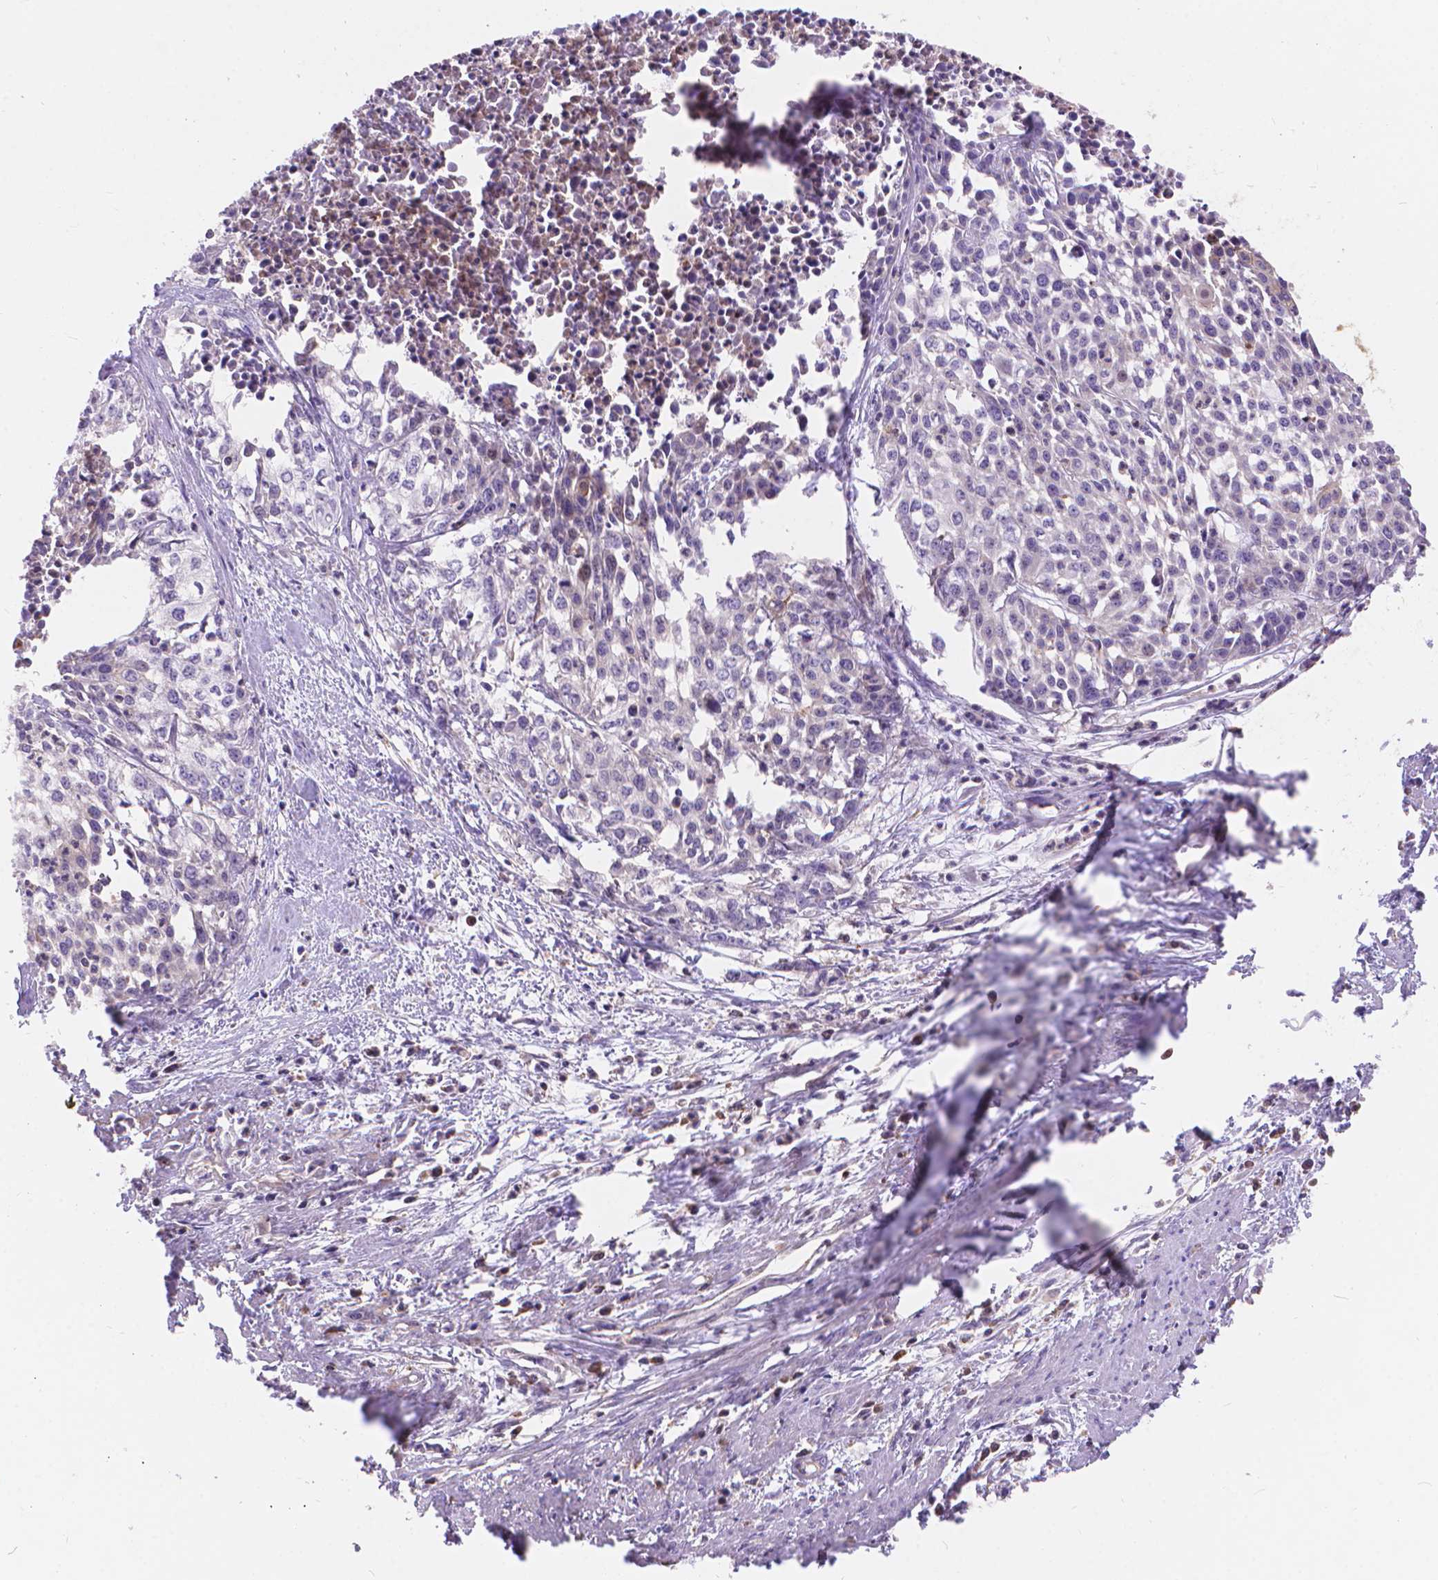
{"staining": {"intensity": "negative", "quantity": "none", "location": "none"}, "tissue": "cervical cancer", "cell_type": "Tumor cells", "image_type": "cancer", "snomed": [{"axis": "morphology", "description": "Squamous cell carcinoma, NOS"}, {"axis": "topography", "description": "Cervix"}], "caption": "Cervical squamous cell carcinoma stained for a protein using immunohistochemistry displays no staining tumor cells.", "gene": "ARAP1", "patient": {"sex": "female", "age": 39}}